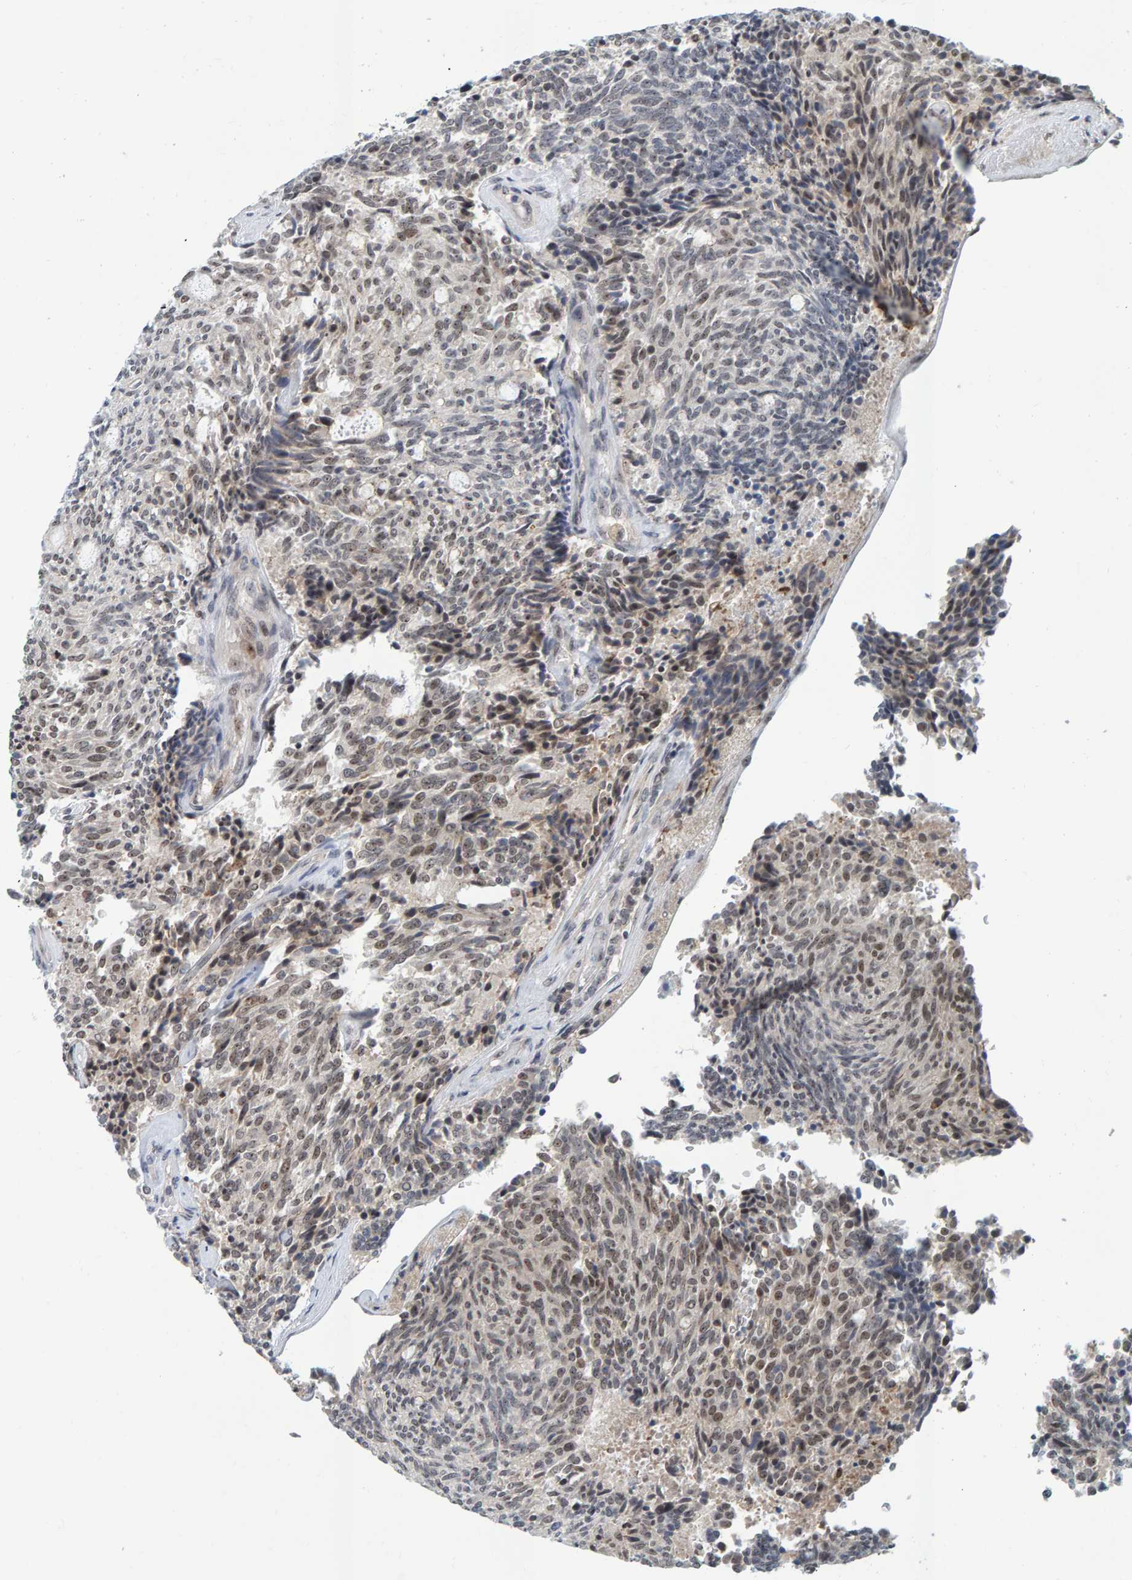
{"staining": {"intensity": "weak", "quantity": ">75%", "location": "nuclear"}, "tissue": "carcinoid", "cell_type": "Tumor cells", "image_type": "cancer", "snomed": [{"axis": "morphology", "description": "Carcinoid, malignant, NOS"}, {"axis": "topography", "description": "Pancreas"}], "caption": "There is low levels of weak nuclear staining in tumor cells of carcinoid, as demonstrated by immunohistochemical staining (brown color).", "gene": "POLR1E", "patient": {"sex": "female", "age": 54}}